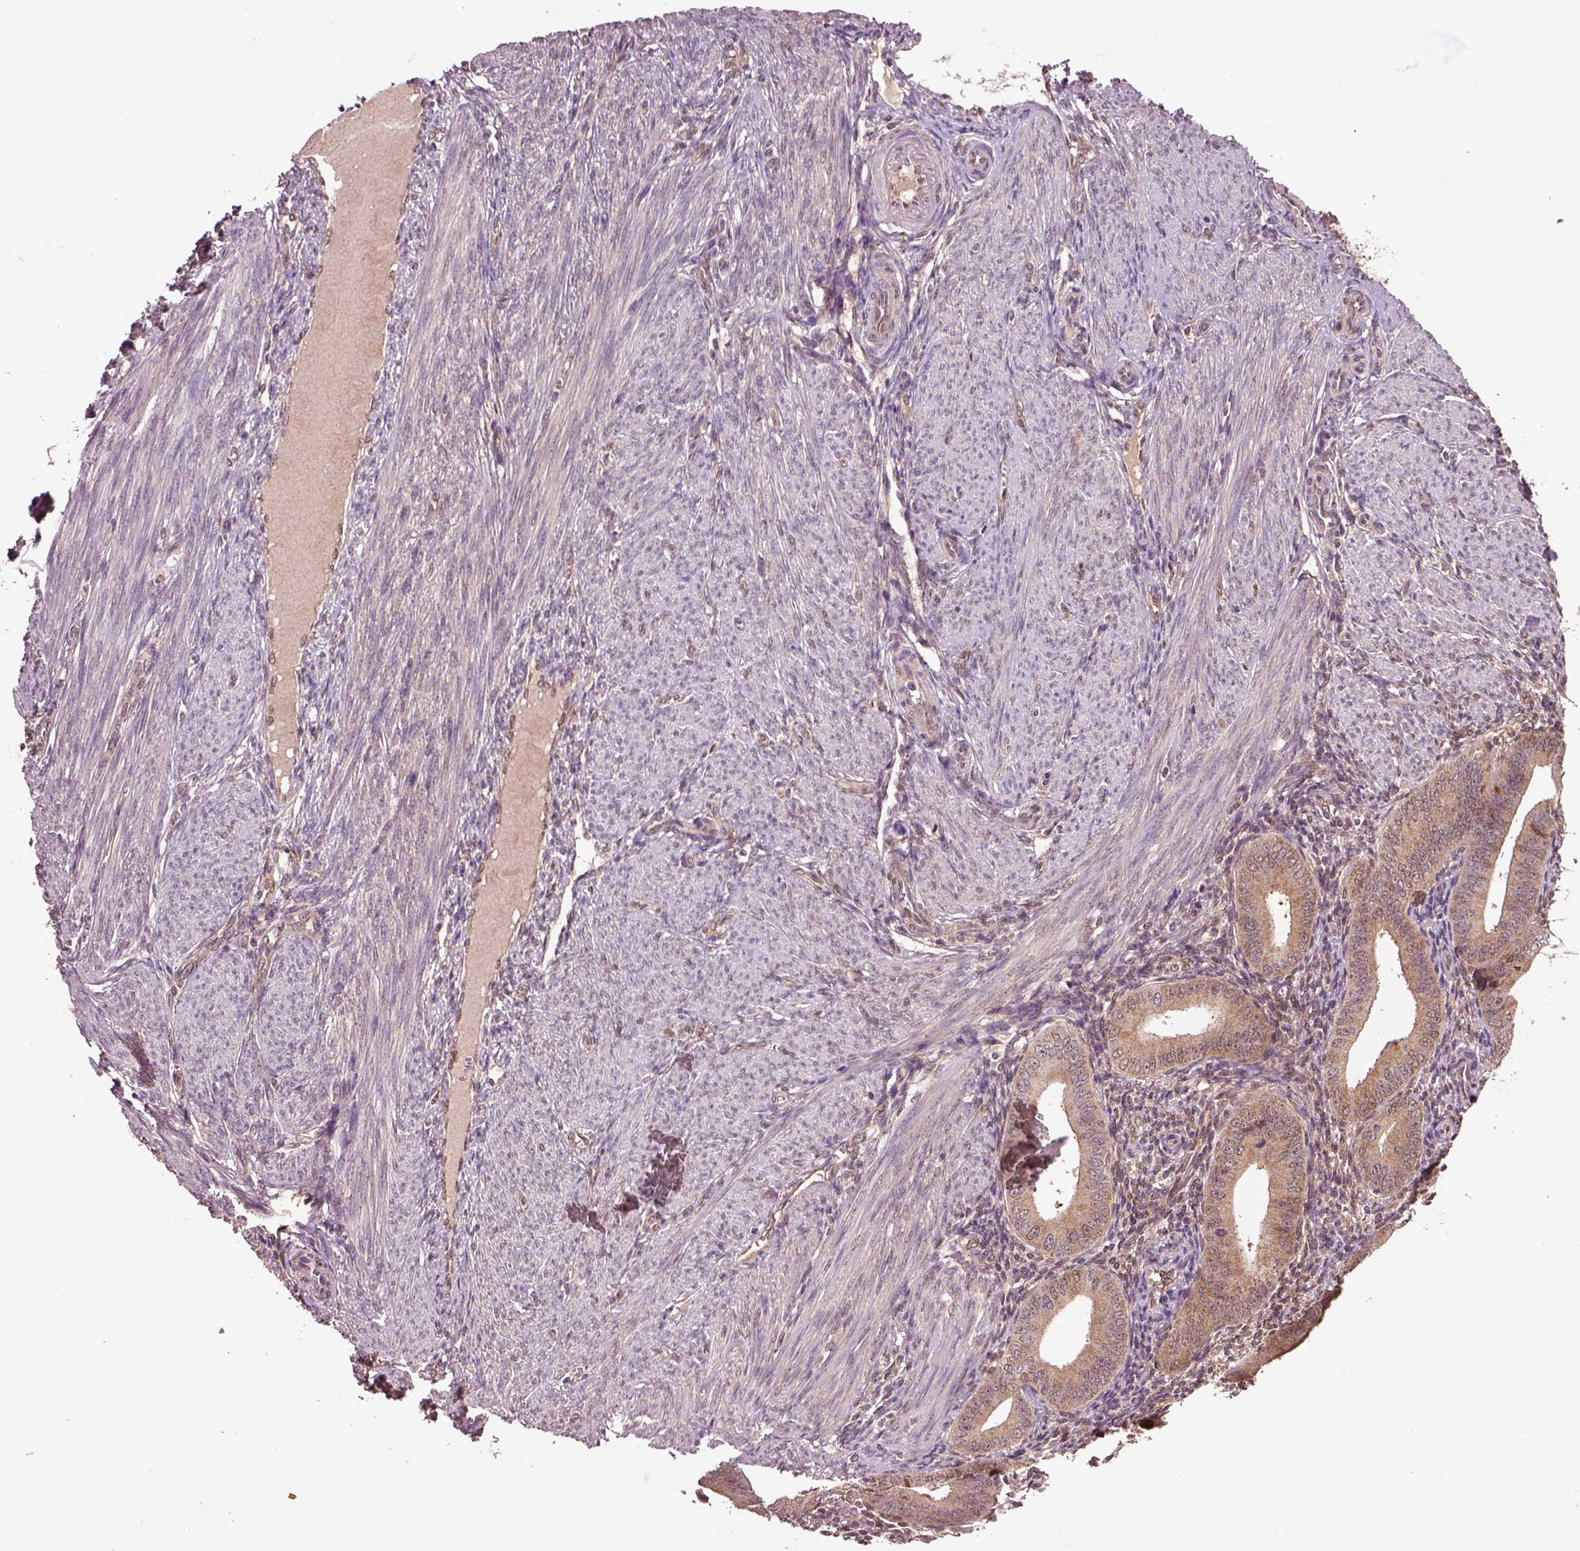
{"staining": {"intensity": "weak", "quantity": ">75%", "location": "cytoplasmic/membranous"}, "tissue": "endometrium", "cell_type": "Cells in endometrial stroma", "image_type": "normal", "snomed": [{"axis": "morphology", "description": "Normal tissue, NOS"}, {"axis": "topography", "description": "Endometrium"}], "caption": "Protein staining of unremarkable endometrium demonstrates weak cytoplasmic/membranous expression in approximately >75% of cells in endometrial stroma.", "gene": "MDP1", "patient": {"sex": "female", "age": 39}}